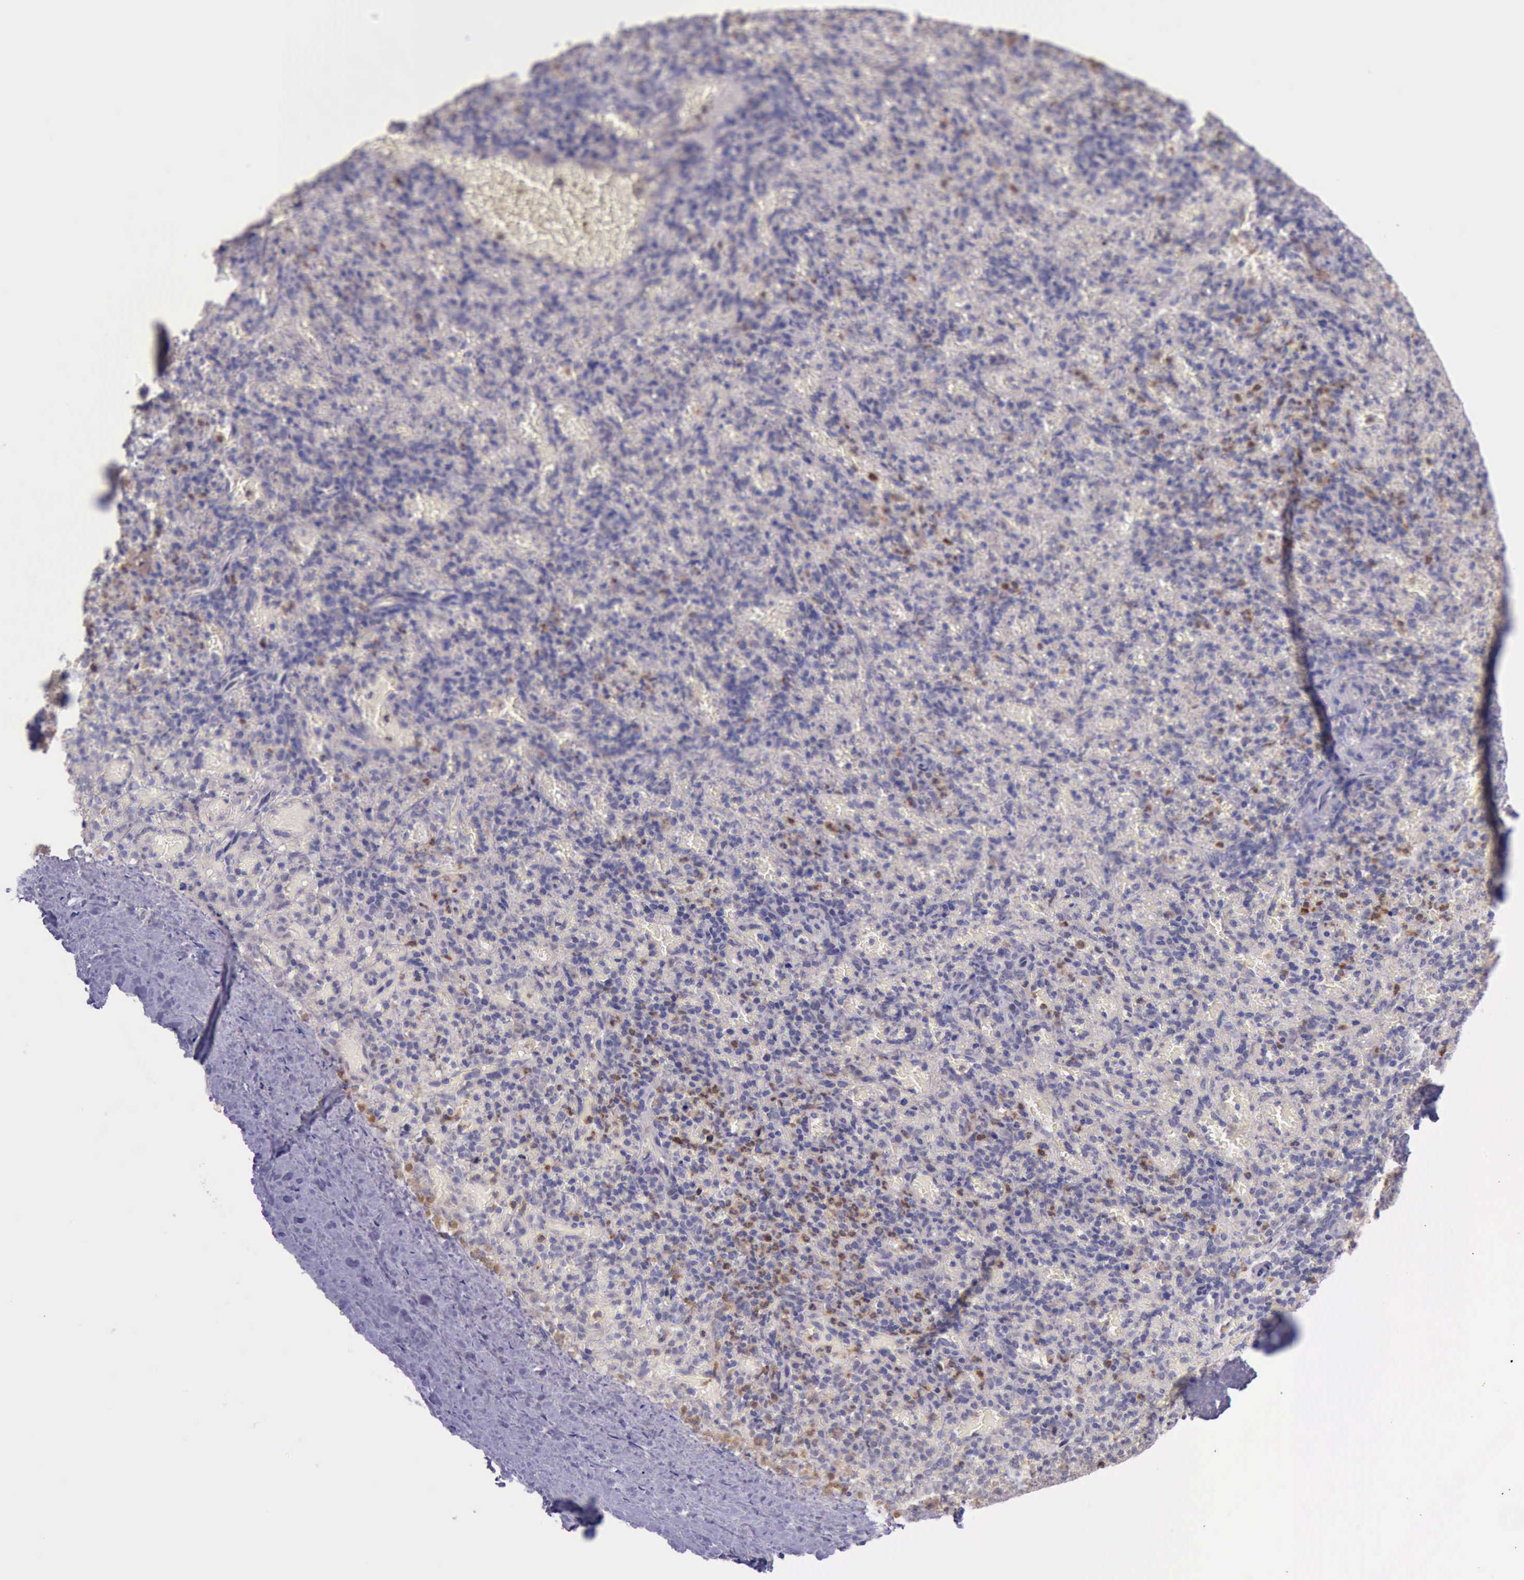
{"staining": {"intensity": "negative", "quantity": "none", "location": "none"}, "tissue": "spleen", "cell_type": "Cells in red pulp", "image_type": "normal", "snomed": [{"axis": "morphology", "description": "Normal tissue, NOS"}, {"axis": "topography", "description": "Spleen"}], "caption": "DAB (3,3'-diaminobenzidine) immunohistochemical staining of benign human spleen shows no significant expression in cells in red pulp.", "gene": "PLEK2", "patient": {"sex": "female", "age": 50}}